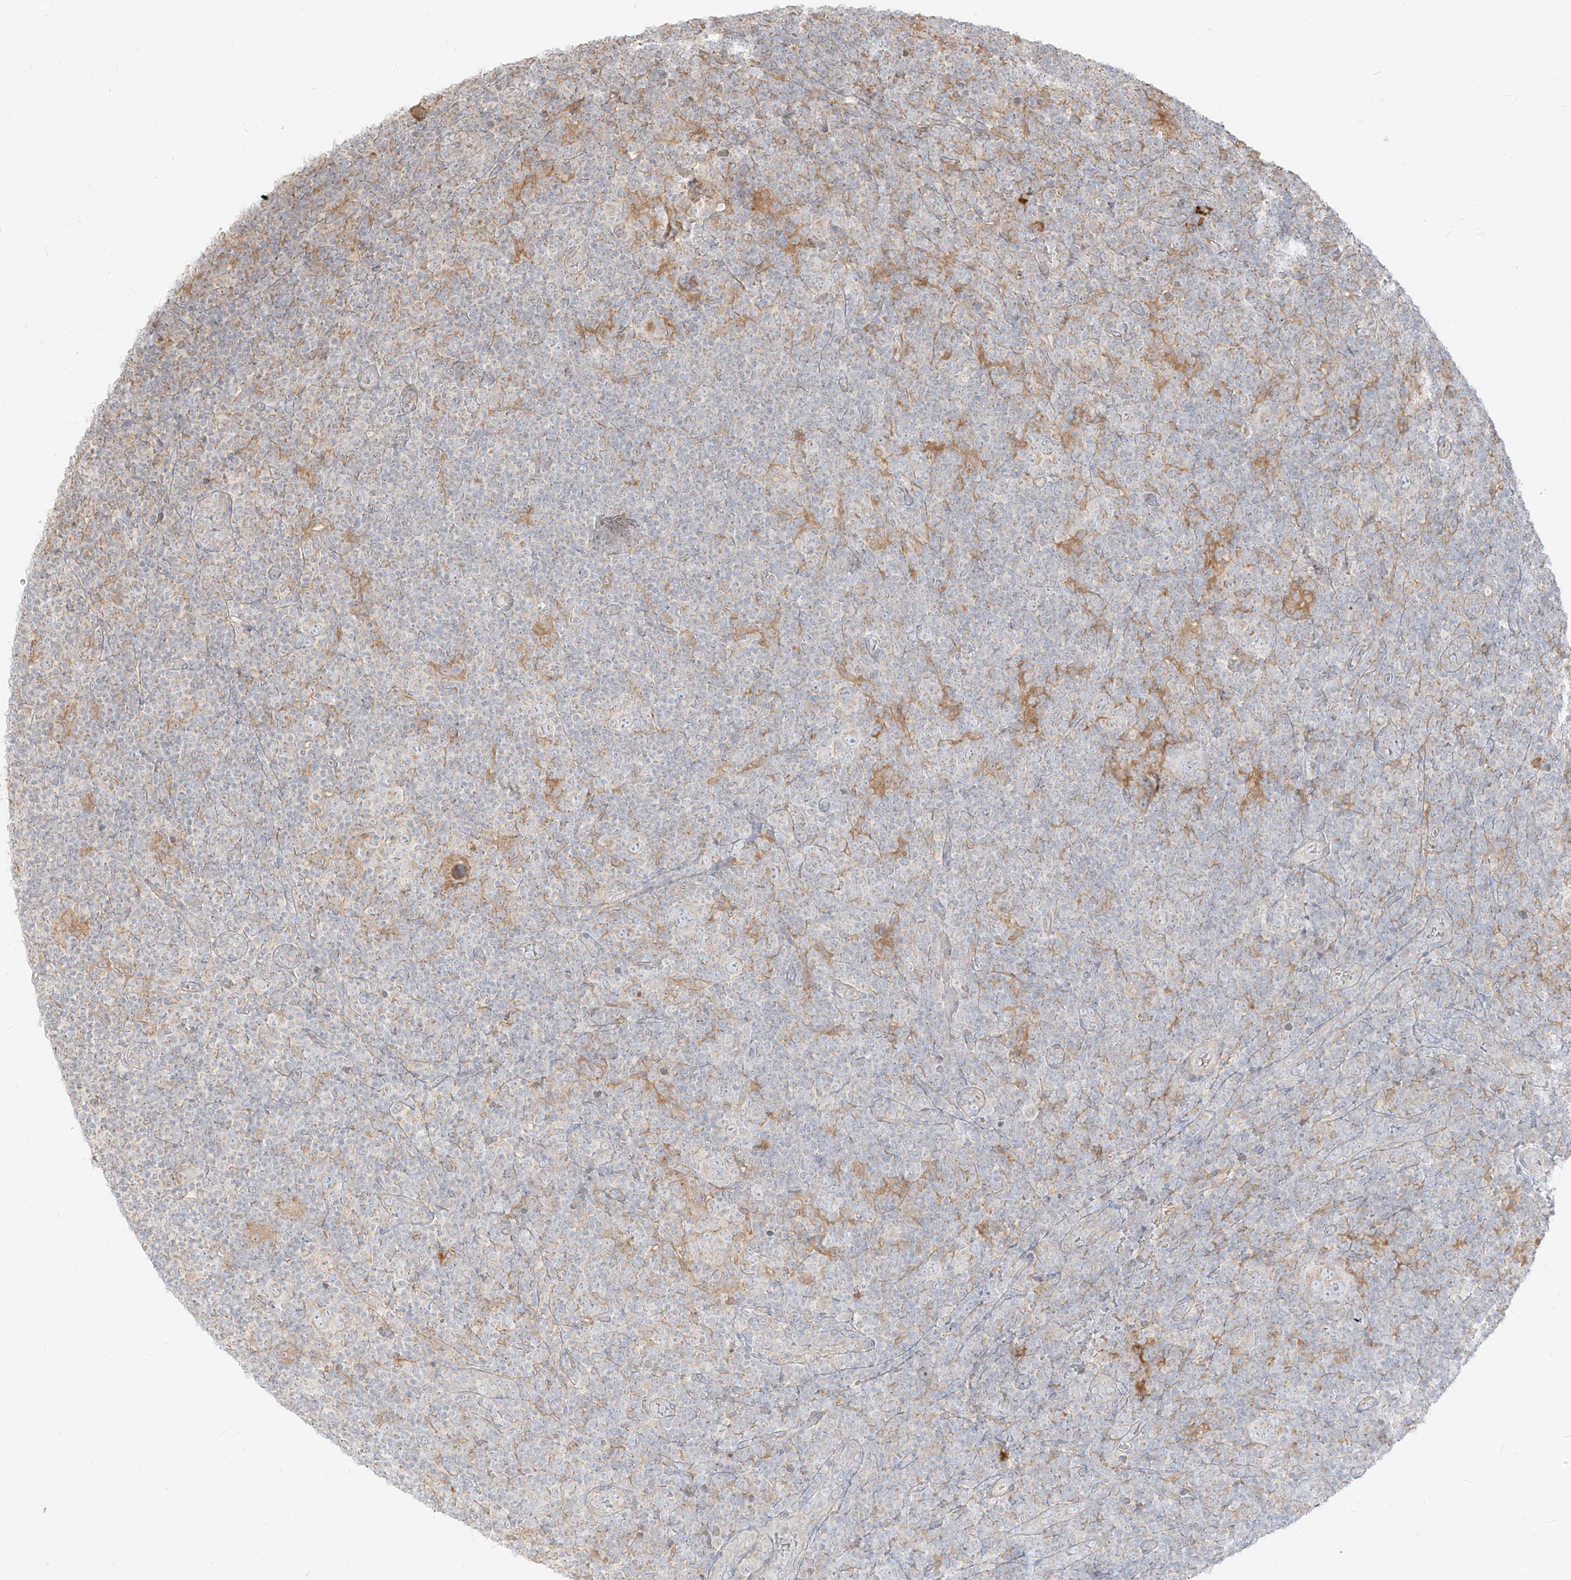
{"staining": {"intensity": "moderate", "quantity": "<25%", "location": "cytoplasmic/membranous"}, "tissue": "lymphoma", "cell_type": "Tumor cells", "image_type": "cancer", "snomed": [{"axis": "morphology", "description": "Hodgkin's disease, NOS"}, {"axis": "topography", "description": "Lymph node"}], "caption": "Brown immunohistochemical staining in human Hodgkin's disease exhibits moderate cytoplasmic/membranous staining in approximately <25% of tumor cells. The staining was performed using DAB (3,3'-diaminobenzidine) to visualize the protein expression in brown, while the nuclei were stained in blue with hematoxylin (Magnification: 20x).", "gene": "ZIM3", "patient": {"sex": "female", "age": 57}}